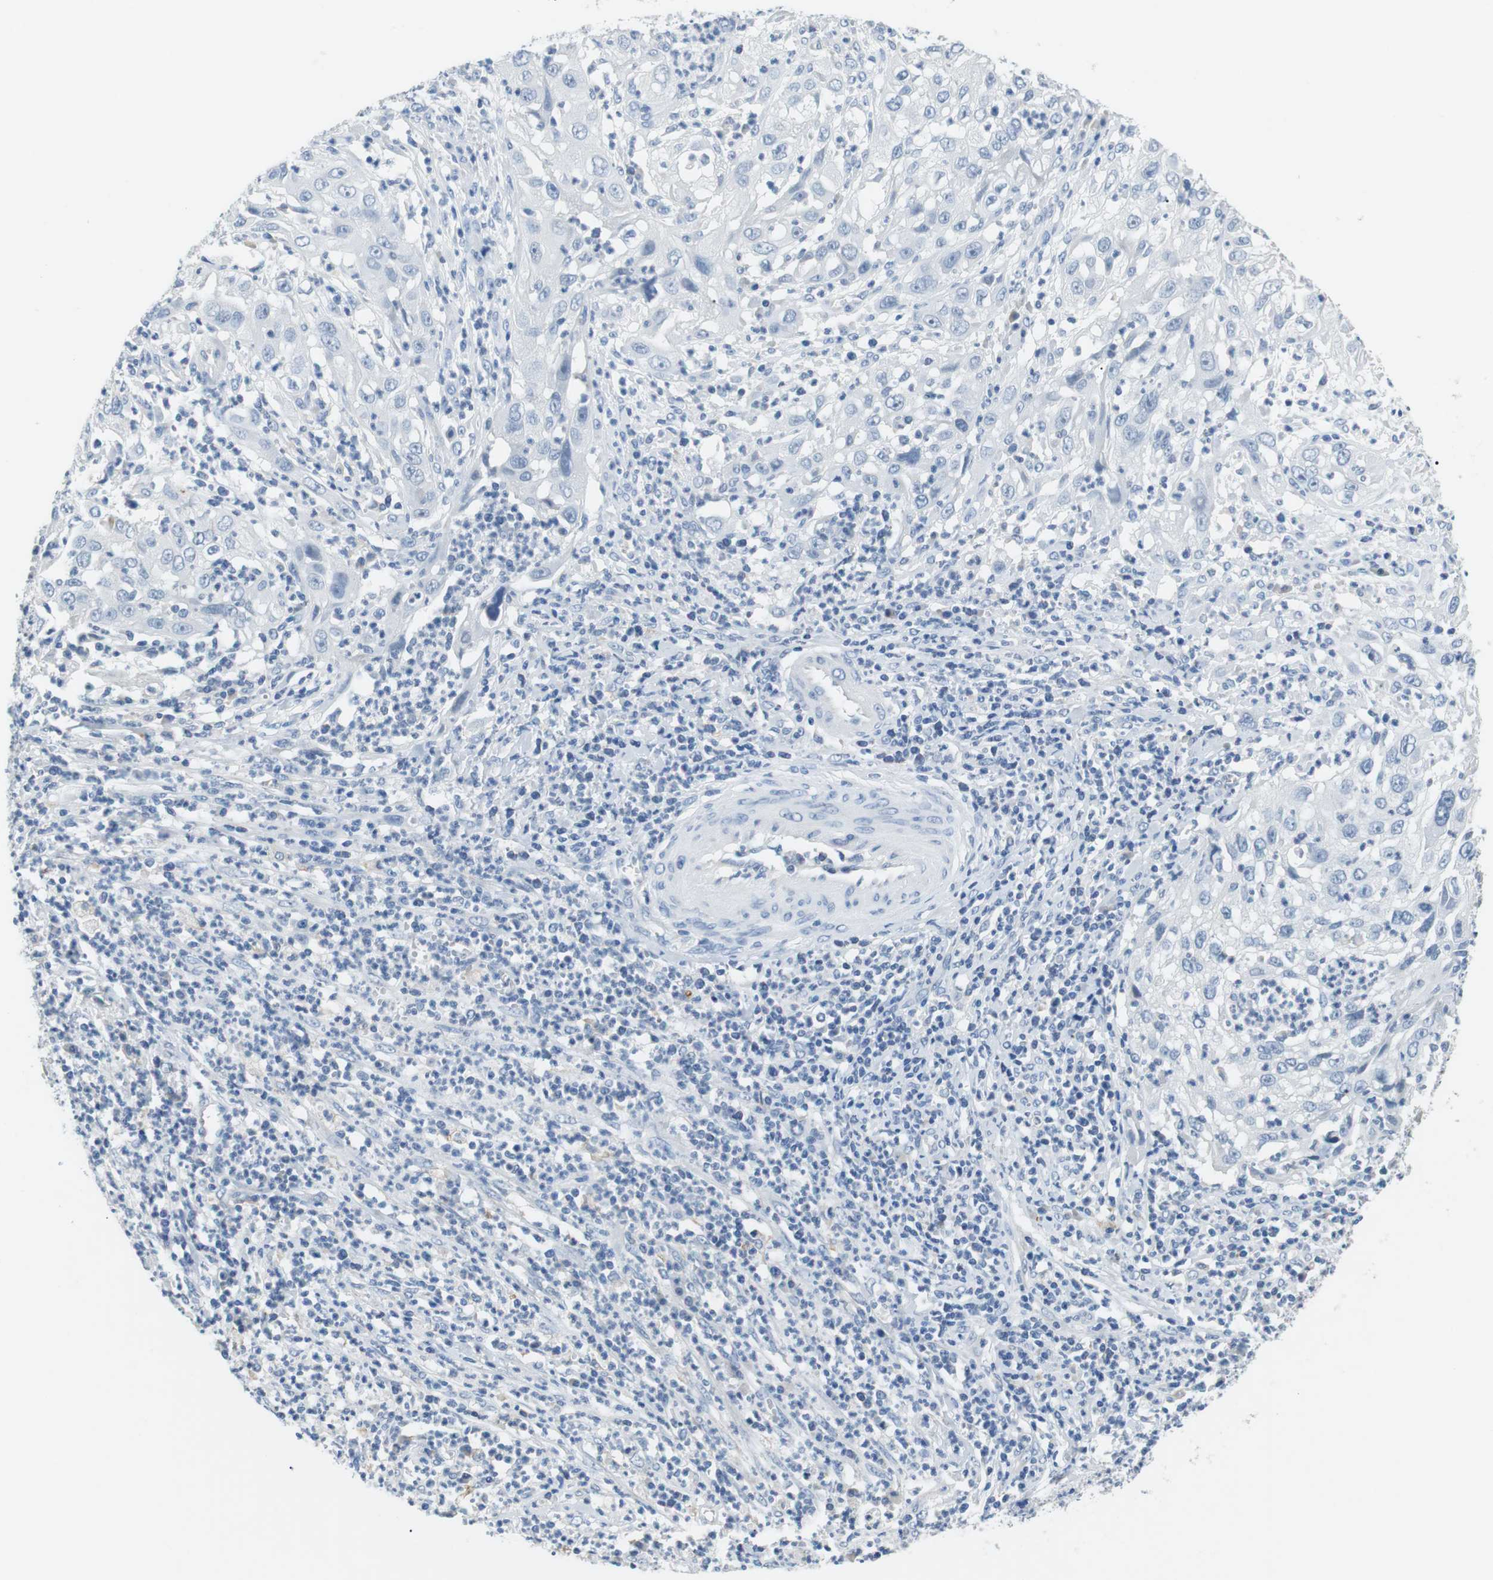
{"staining": {"intensity": "negative", "quantity": "none", "location": "none"}, "tissue": "cervical cancer", "cell_type": "Tumor cells", "image_type": "cancer", "snomed": [{"axis": "morphology", "description": "Squamous cell carcinoma, NOS"}, {"axis": "topography", "description": "Cervix"}], "caption": "DAB (3,3'-diaminobenzidine) immunohistochemical staining of human cervical cancer (squamous cell carcinoma) shows no significant expression in tumor cells.", "gene": "FCGRT", "patient": {"sex": "female", "age": 32}}